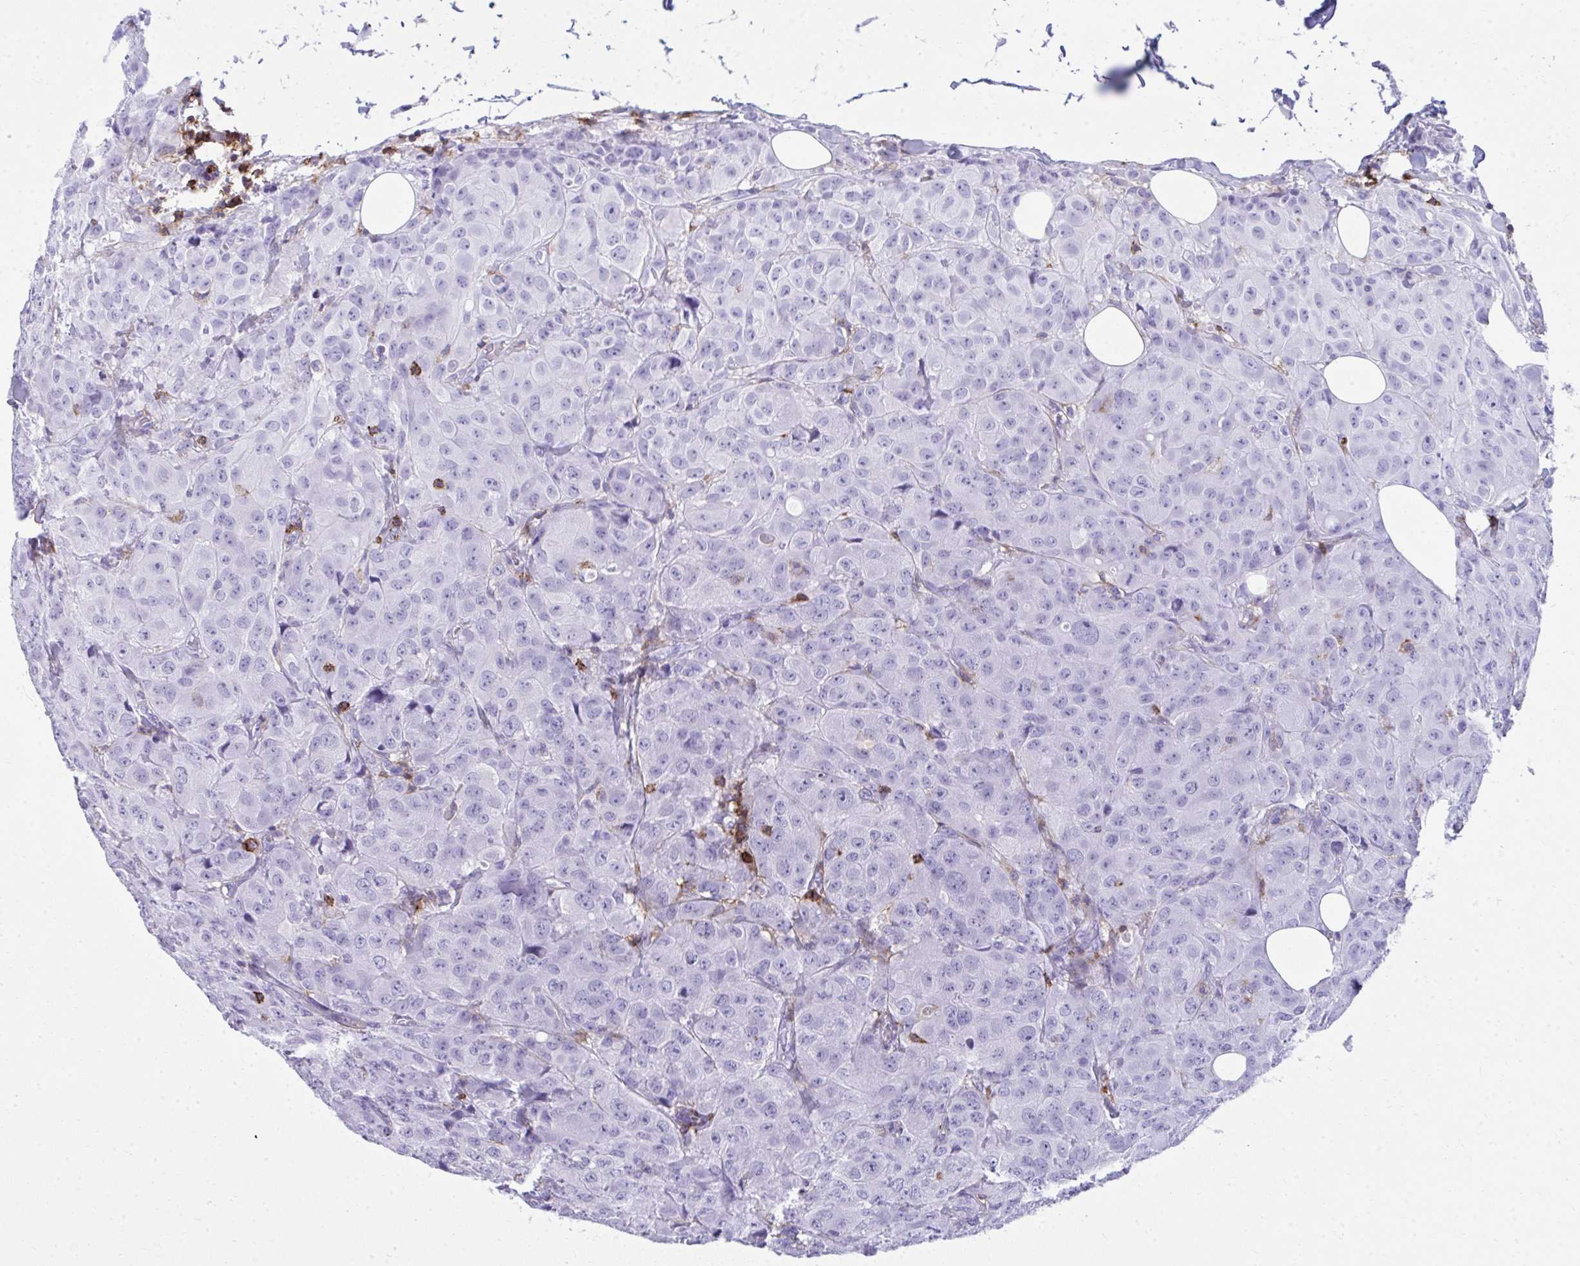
{"staining": {"intensity": "negative", "quantity": "none", "location": "none"}, "tissue": "breast cancer", "cell_type": "Tumor cells", "image_type": "cancer", "snomed": [{"axis": "morphology", "description": "Duct carcinoma"}, {"axis": "topography", "description": "Breast"}], "caption": "DAB (3,3'-diaminobenzidine) immunohistochemical staining of human breast invasive ductal carcinoma reveals no significant staining in tumor cells.", "gene": "SPN", "patient": {"sex": "female", "age": 43}}